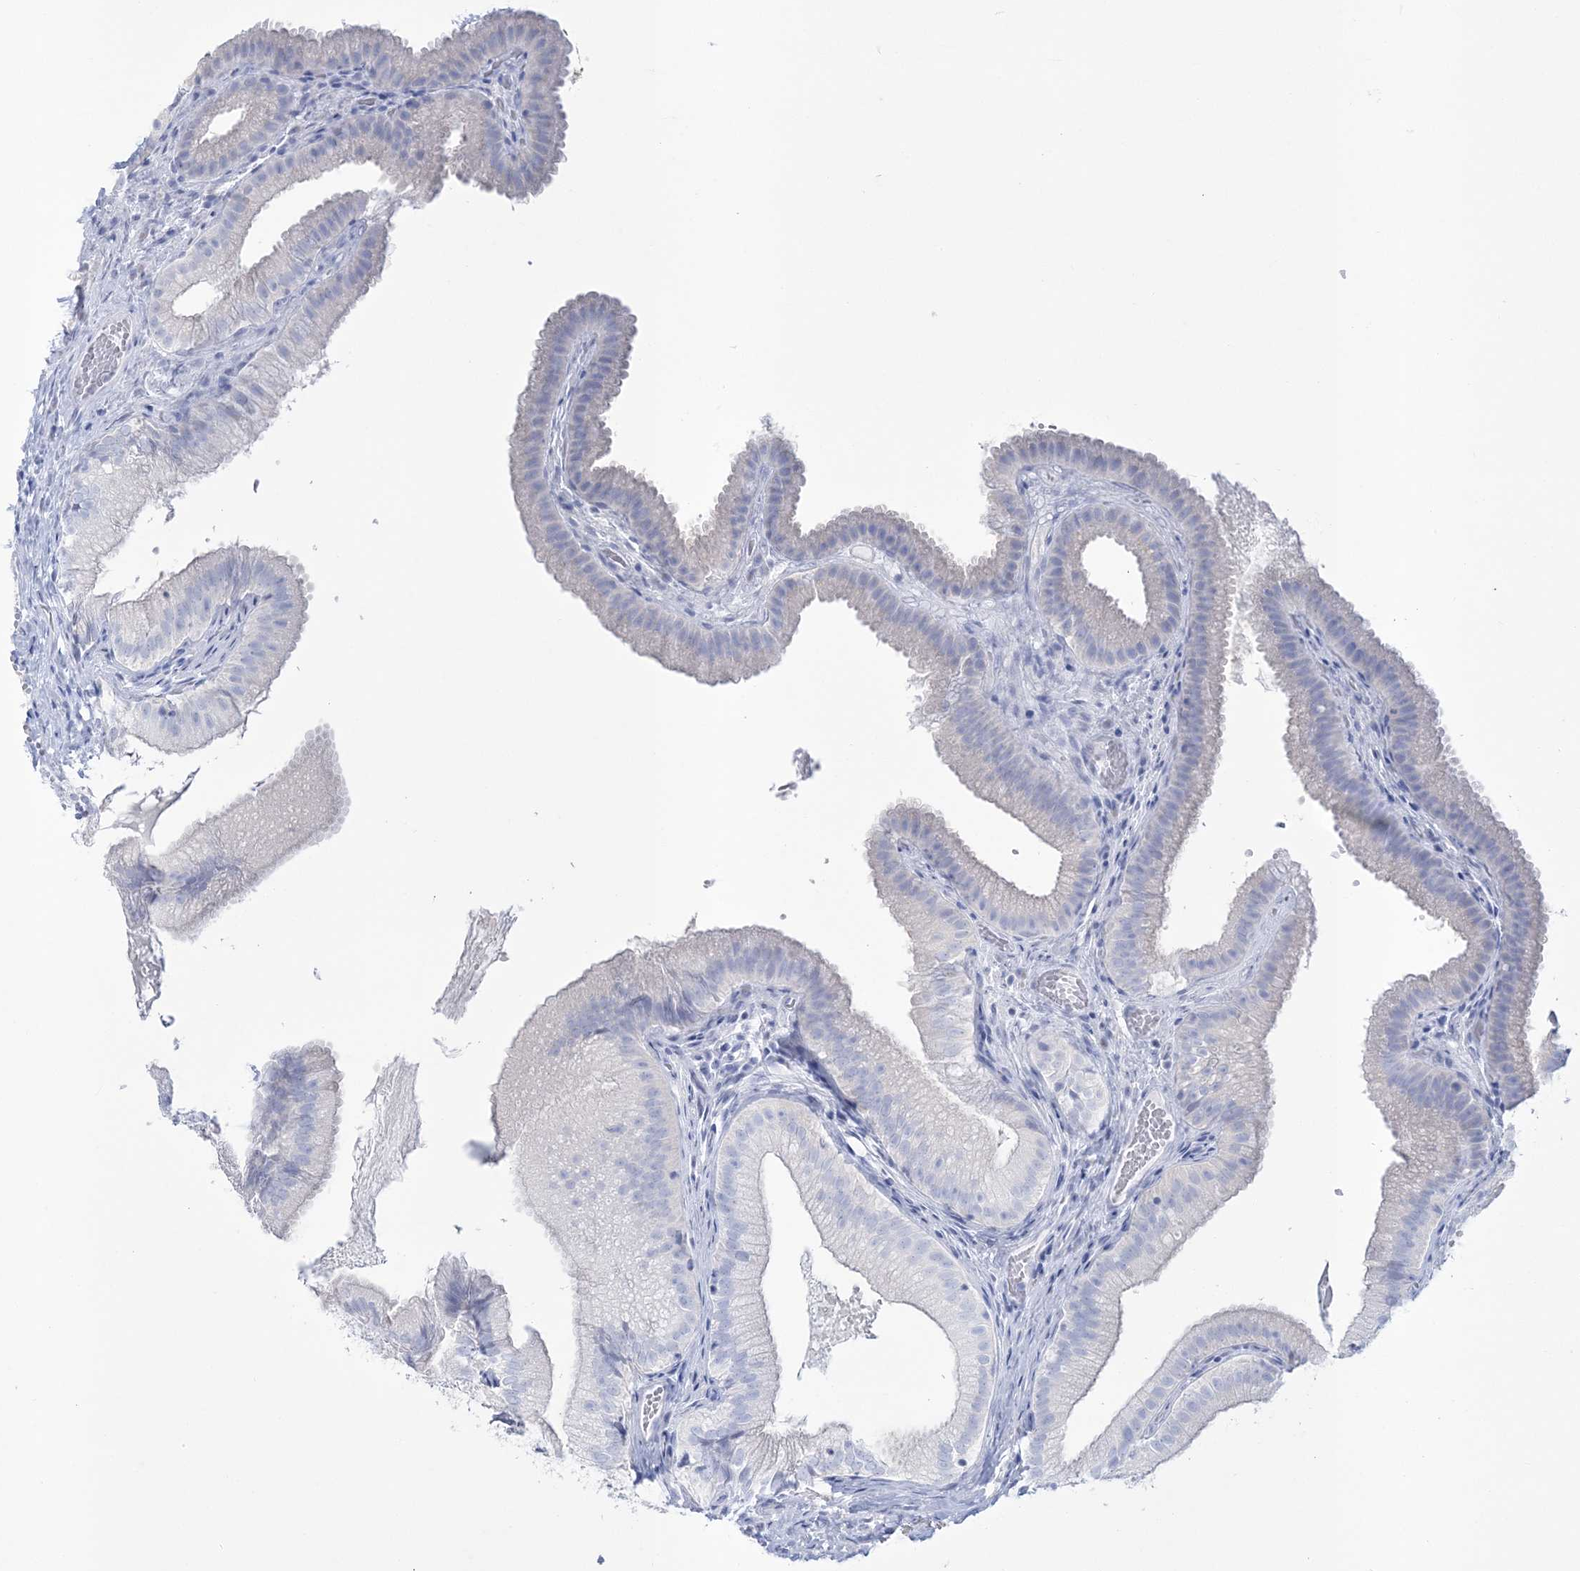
{"staining": {"intensity": "negative", "quantity": "none", "location": "none"}, "tissue": "gallbladder", "cell_type": "Glandular cells", "image_type": "normal", "snomed": [{"axis": "morphology", "description": "Normal tissue, NOS"}, {"axis": "topography", "description": "Gallbladder"}], "caption": "This is an IHC histopathology image of benign human gallbladder. There is no positivity in glandular cells.", "gene": "RBP2", "patient": {"sex": "female", "age": 30}}